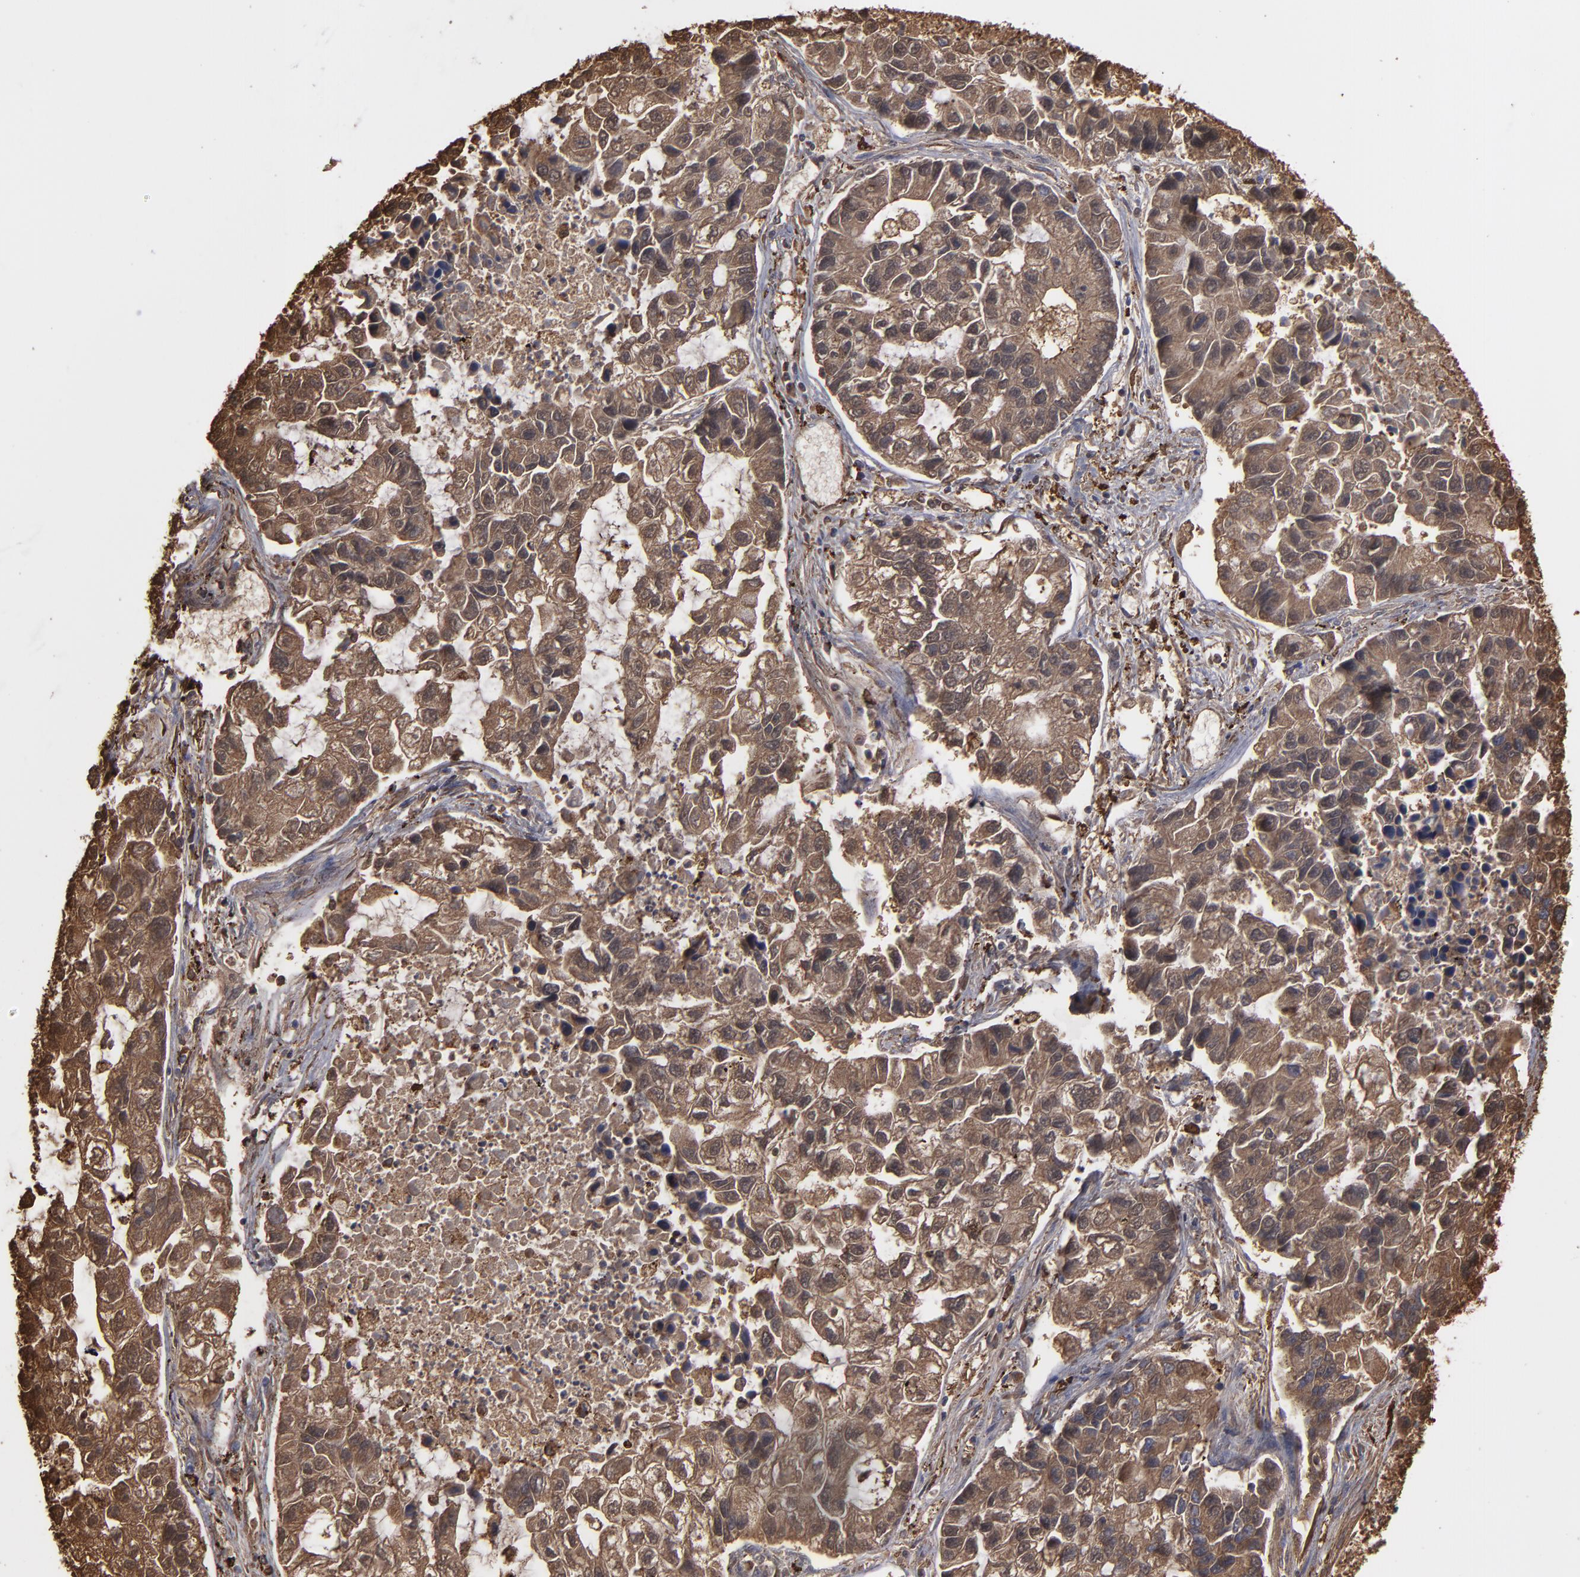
{"staining": {"intensity": "strong", "quantity": ">75%", "location": "cytoplasmic/membranous"}, "tissue": "lung cancer", "cell_type": "Tumor cells", "image_type": "cancer", "snomed": [{"axis": "morphology", "description": "Adenocarcinoma, NOS"}, {"axis": "topography", "description": "Lung"}], "caption": "Immunohistochemistry photomicrograph of neoplastic tissue: lung adenocarcinoma stained using immunohistochemistry exhibits high levels of strong protein expression localized specifically in the cytoplasmic/membranous of tumor cells, appearing as a cytoplasmic/membranous brown color.", "gene": "ODC1", "patient": {"sex": "female", "age": 51}}